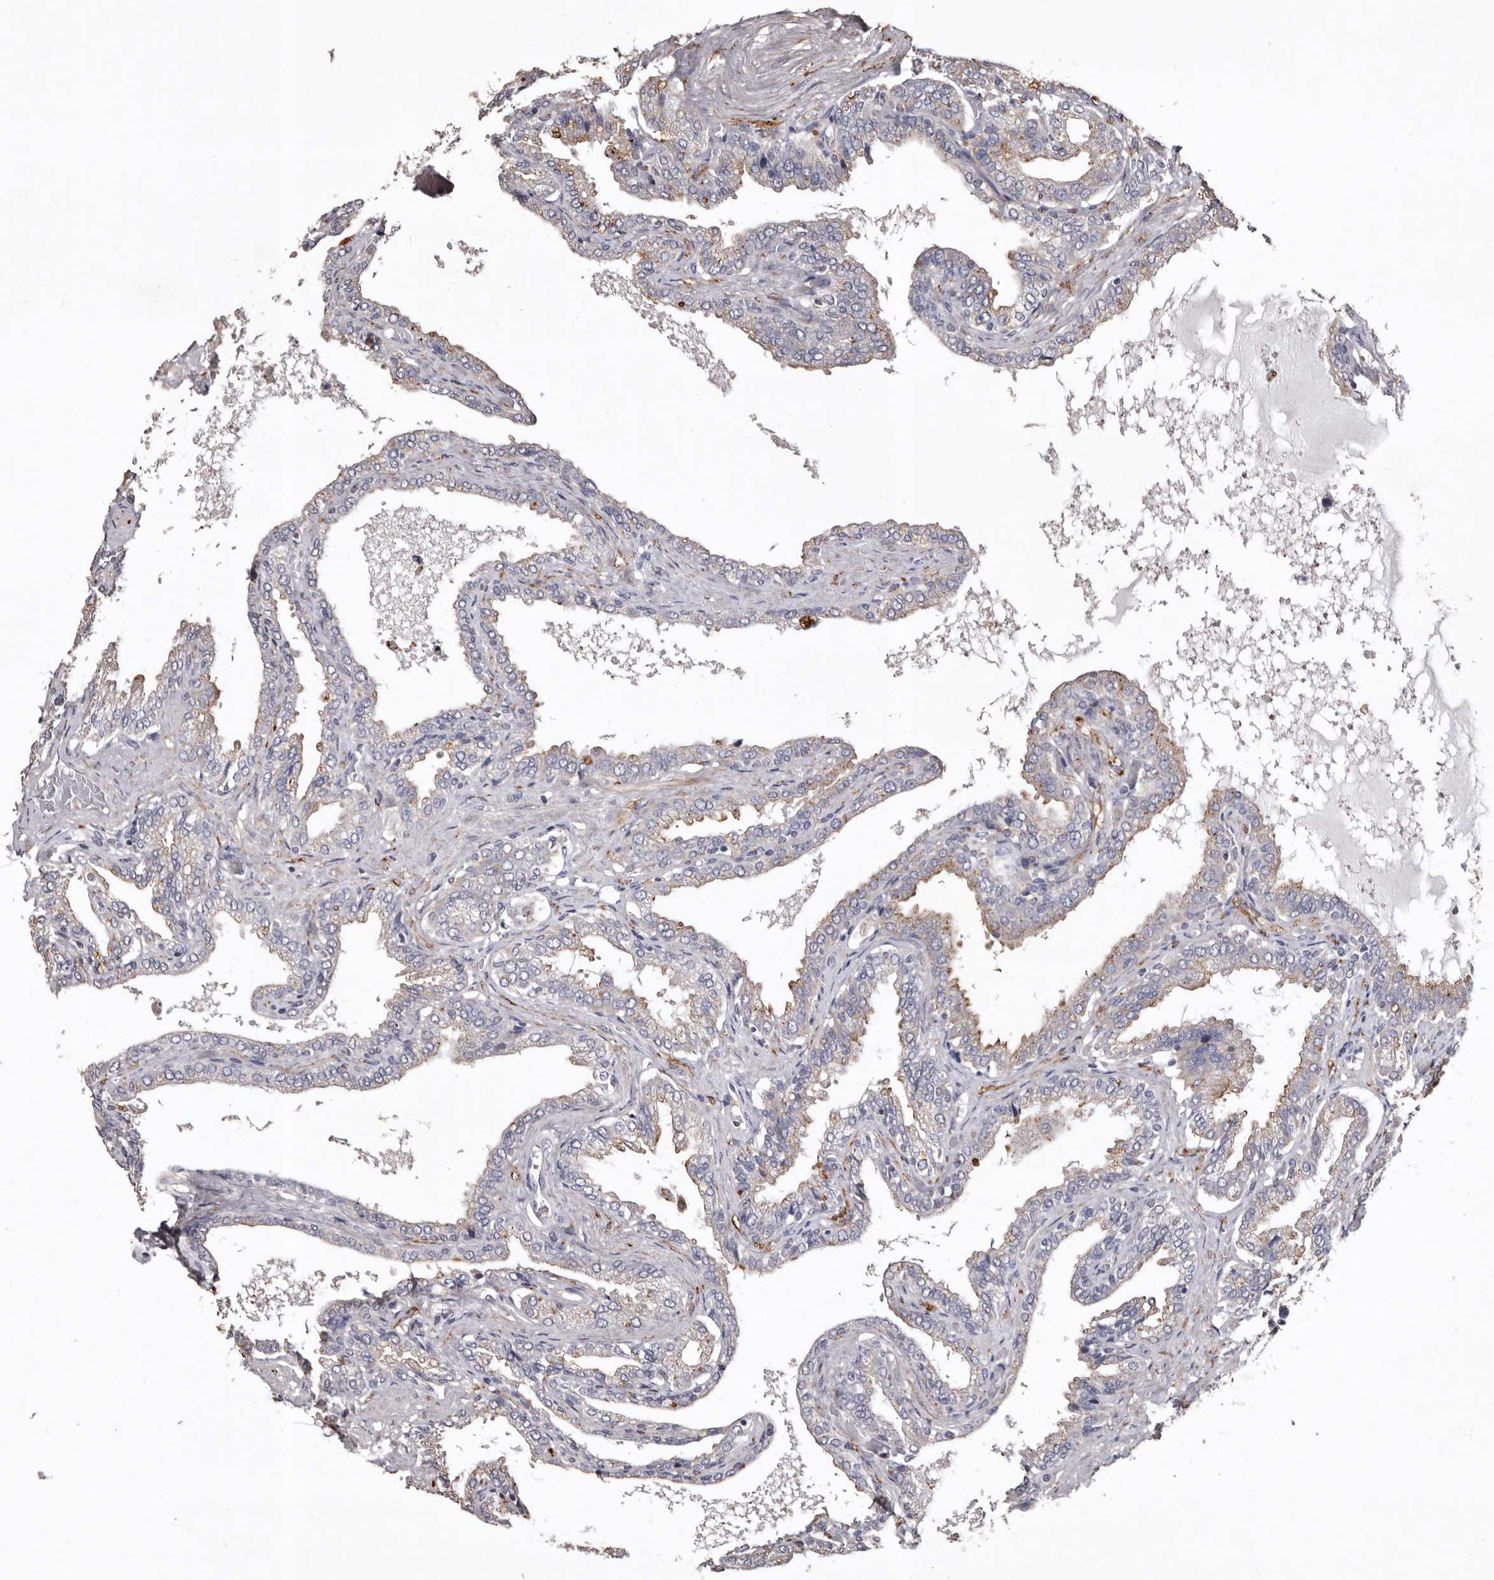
{"staining": {"intensity": "moderate", "quantity": "<25%", "location": "cytoplasmic/membranous"}, "tissue": "seminal vesicle", "cell_type": "Glandular cells", "image_type": "normal", "snomed": [{"axis": "morphology", "description": "Normal tissue, NOS"}, {"axis": "topography", "description": "Seminal veicle"}], "caption": "Glandular cells show low levels of moderate cytoplasmic/membranous positivity in approximately <25% of cells in benign human seminal vesicle.", "gene": "SLC10A4", "patient": {"sex": "male", "age": 46}}